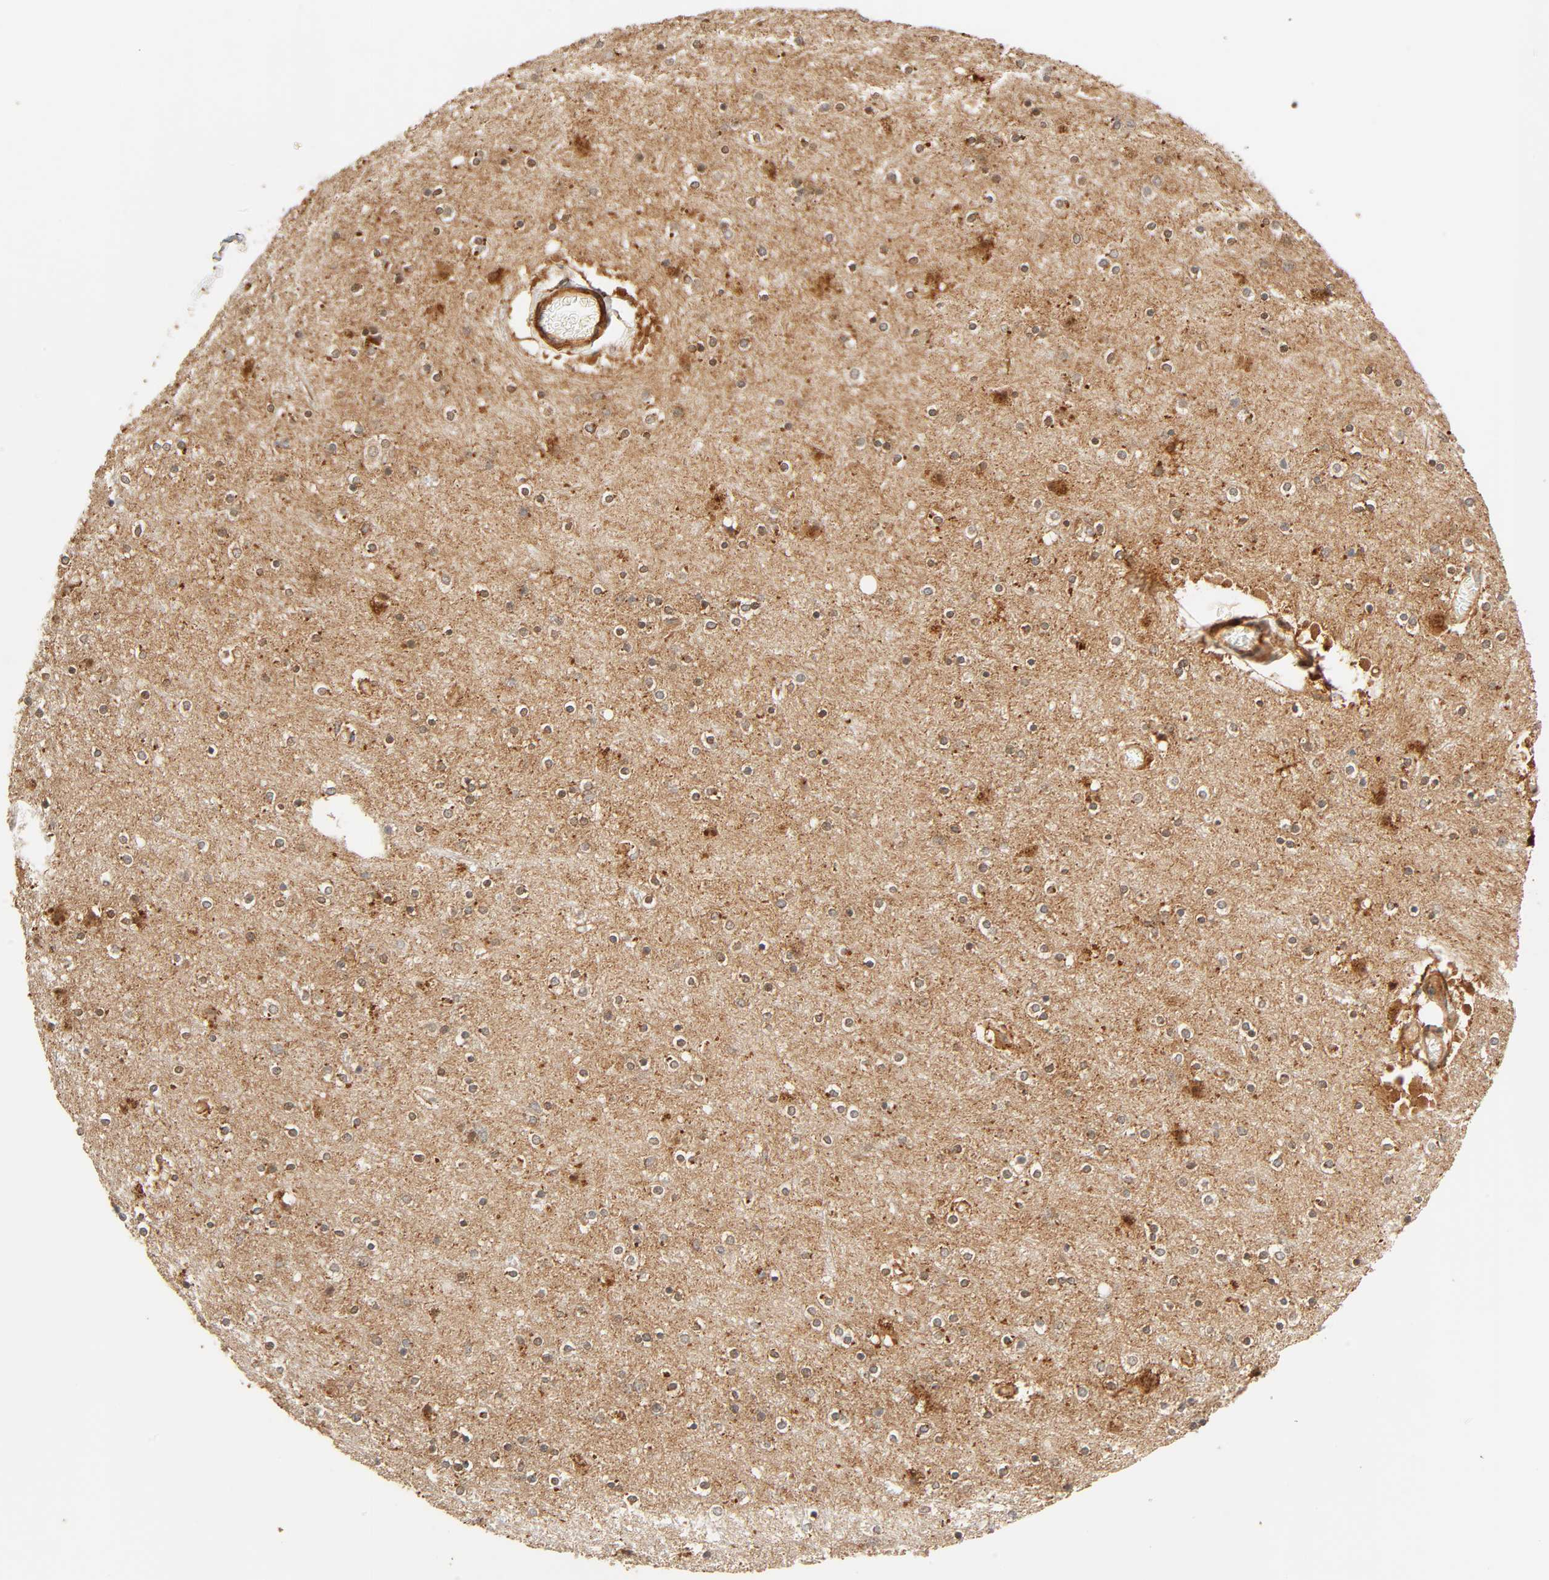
{"staining": {"intensity": "moderate", "quantity": ">75%", "location": "cytoplasmic/membranous"}, "tissue": "cerebral cortex", "cell_type": "Endothelial cells", "image_type": "normal", "snomed": [{"axis": "morphology", "description": "Normal tissue, NOS"}, {"axis": "topography", "description": "Cerebral cortex"}], "caption": "Human cerebral cortex stained for a protein (brown) exhibits moderate cytoplasmic/membranous positive positivity in approximately >75% of endothelial cells.", "gene": "MAPK6", "patient": {"sex": "female", "age": 54}}